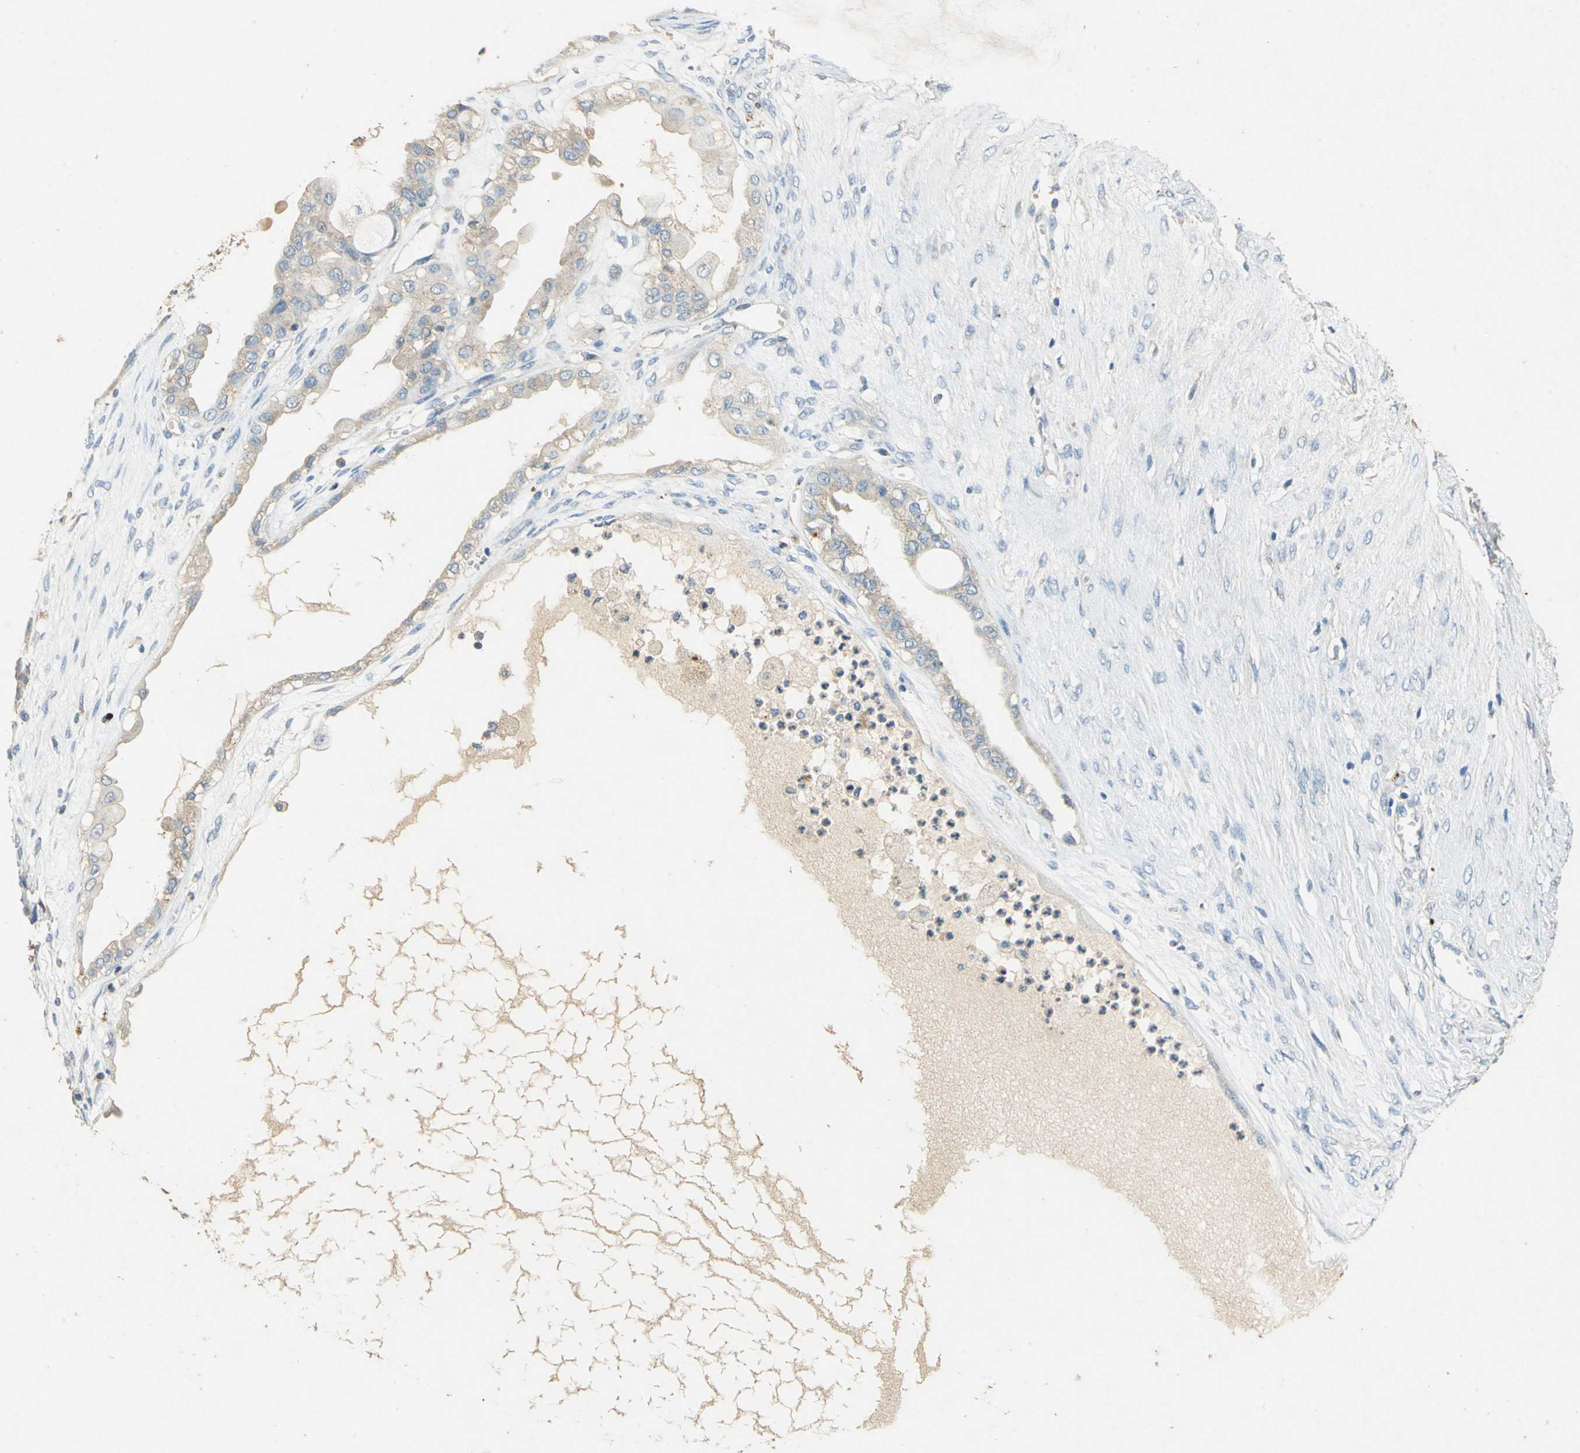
{"staining": {"intensity": "weak", "quantity": ">75%", "location": "cytoplasmic/membranous"}, "tissue": "ovarian cancer", "cell_type": "Tumor cells", "image_type": "cancer", "snomed": [{"axis": "morphology", "description": "Carcinoma, NOS"}, {"axis": "morphology", "description": "Carcinoma, endometroid"}, {"axis": "topography", "description": "Ovary"}], "caption": "Tumor cells reveal weak cytoplasmic/membranous positivity in approximately >75% of cells in ovarian cancer (endometroid carcinoma).", "gene": "ADAMTS5", "patient": {"sex": "female", "age": 50}}